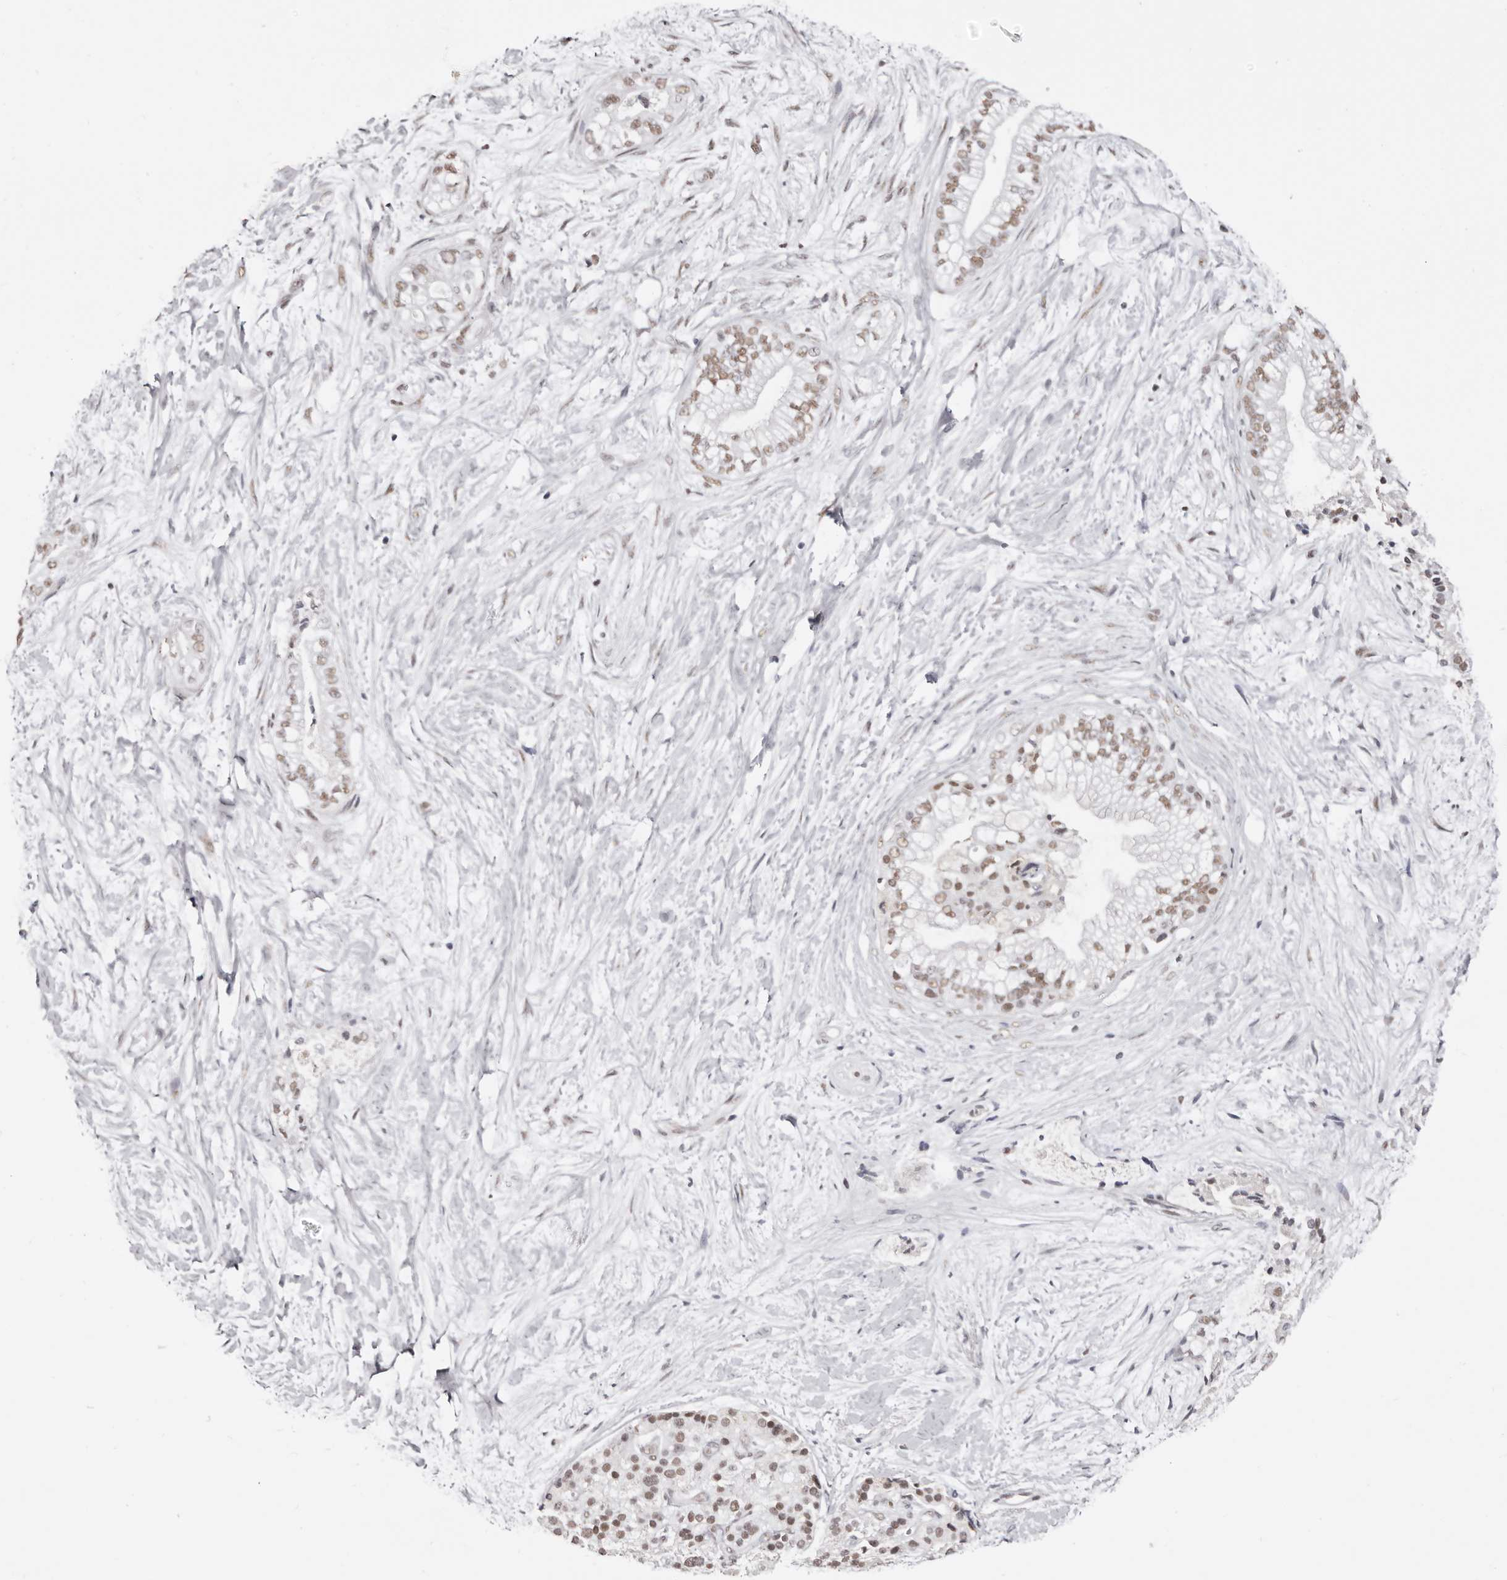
{"staining": {"intensity": "moderate", "quantity": ">75%", "location": "nuclear"}, "tissue": "pancreatic cancer", "cell_type": "Tumor cells", "image_type": "cancer", "snomed": [{"axis": "morphology", "description": "Adenocarcinoma, NOS"}, {"axis": "topography", "description": "Pancreas"}], "caption": "Pancreatic cancer (adenocarcinoma) was stained to show a protein in brown. There is medium levels of moderate nuclear expression in approximately >75% of tumor cells. Nuclei are stained in blue.", "gene": "SCAF4", "patient": {"sex": "male", "age": 68}}